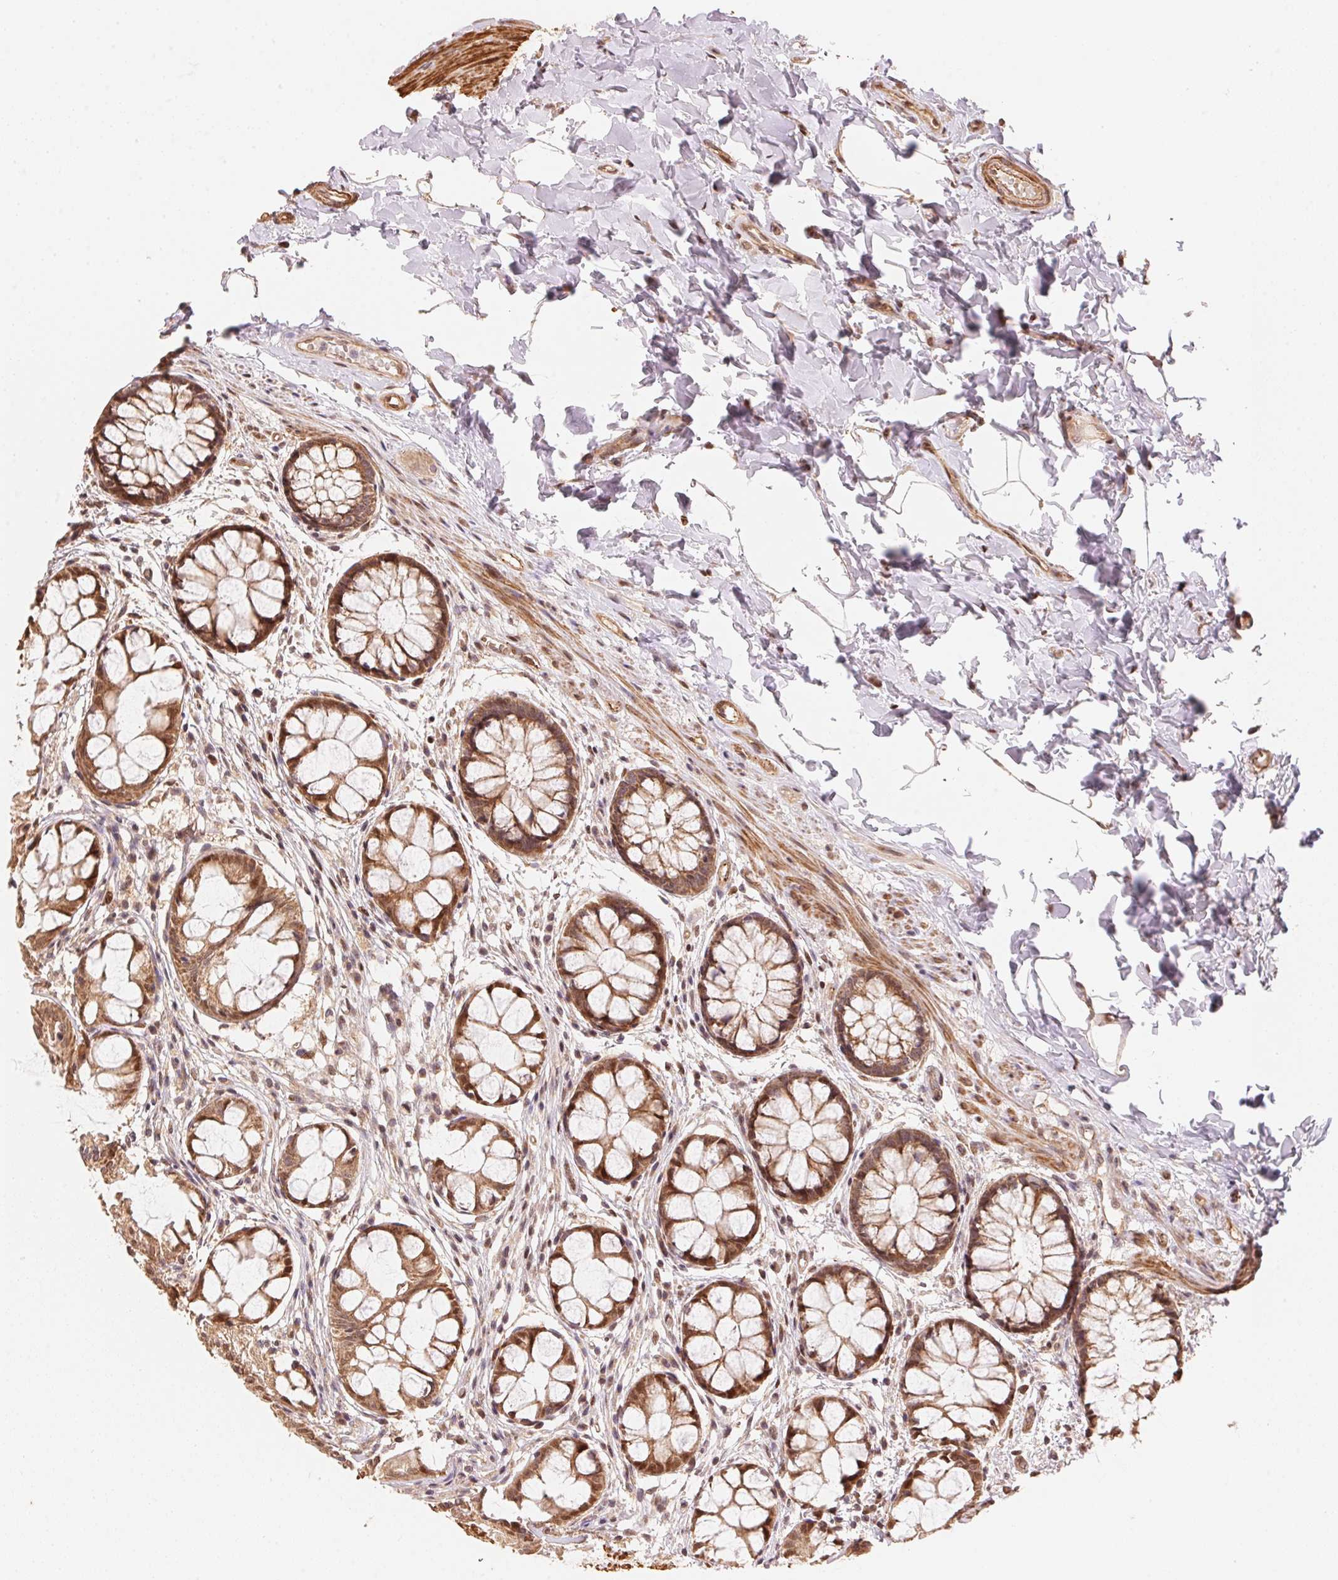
{"staining": {"intensity": "moderate", "quantity": ">75%", "location": "cytoplasmic/membranous"}, "tissue": "rectum", "cell_type": "Glandular cells", "image_type": "normal", "snomed": [{"axis": "morphology", "description": "Normal tissue, NOS"}, {"axis": "topography", "description": "Rectum"}], "caption": "Protein analysis of benign rectum exhibits moderate cytoplasmic/membranous positivity in about >75% of glandular cells. The staining is performed using DAB brown chromogen to label protein expression. The nuclei are counter-stained blue using hematoxylin.", "gene": "TNIP2", "patient": {"sex": "female", "age": 62}}